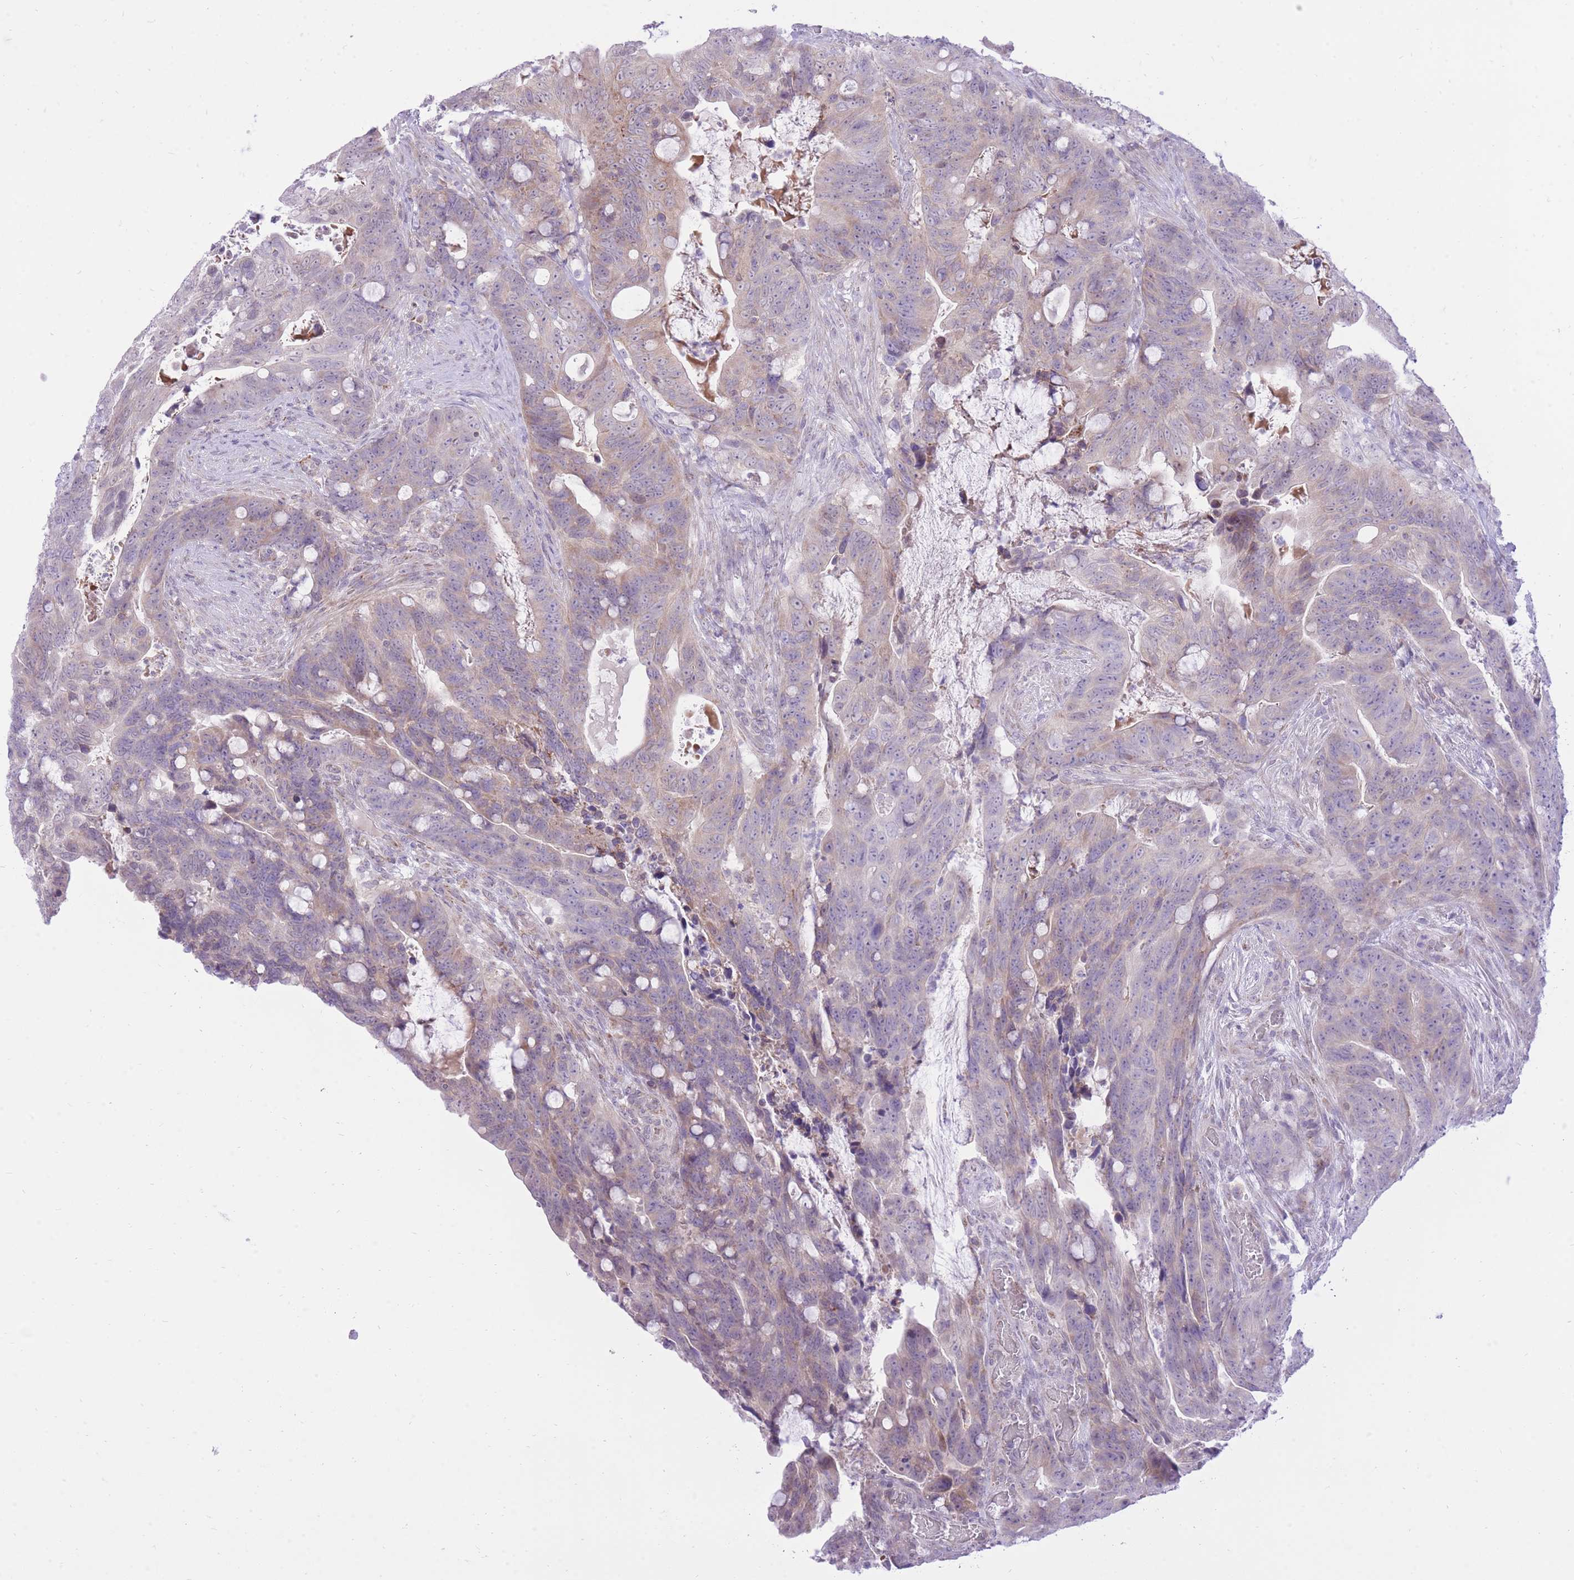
{"staining": {"intensity": "weak", "quantity": "<25%", "location": "cytoplasmic/membranous"}, "tissue": "colorectal cancer", "cell_type": "Tumor cells", "image_type": "cancer", "snomed": [{"axis": "morphology", "description": "Adenocarcinoma, NOS"}, {"axis": "topography", "description": "Colon"}], "caption": "High magnification brightfield microscopy of adenocarcinoma (colorectal) stained with DAB (brown) and counterstained with hematoxylin (blue): tumor cells show no significant positivity.", "gene": "DENND2D", "patient": {"sex": "female", "age": 82}}